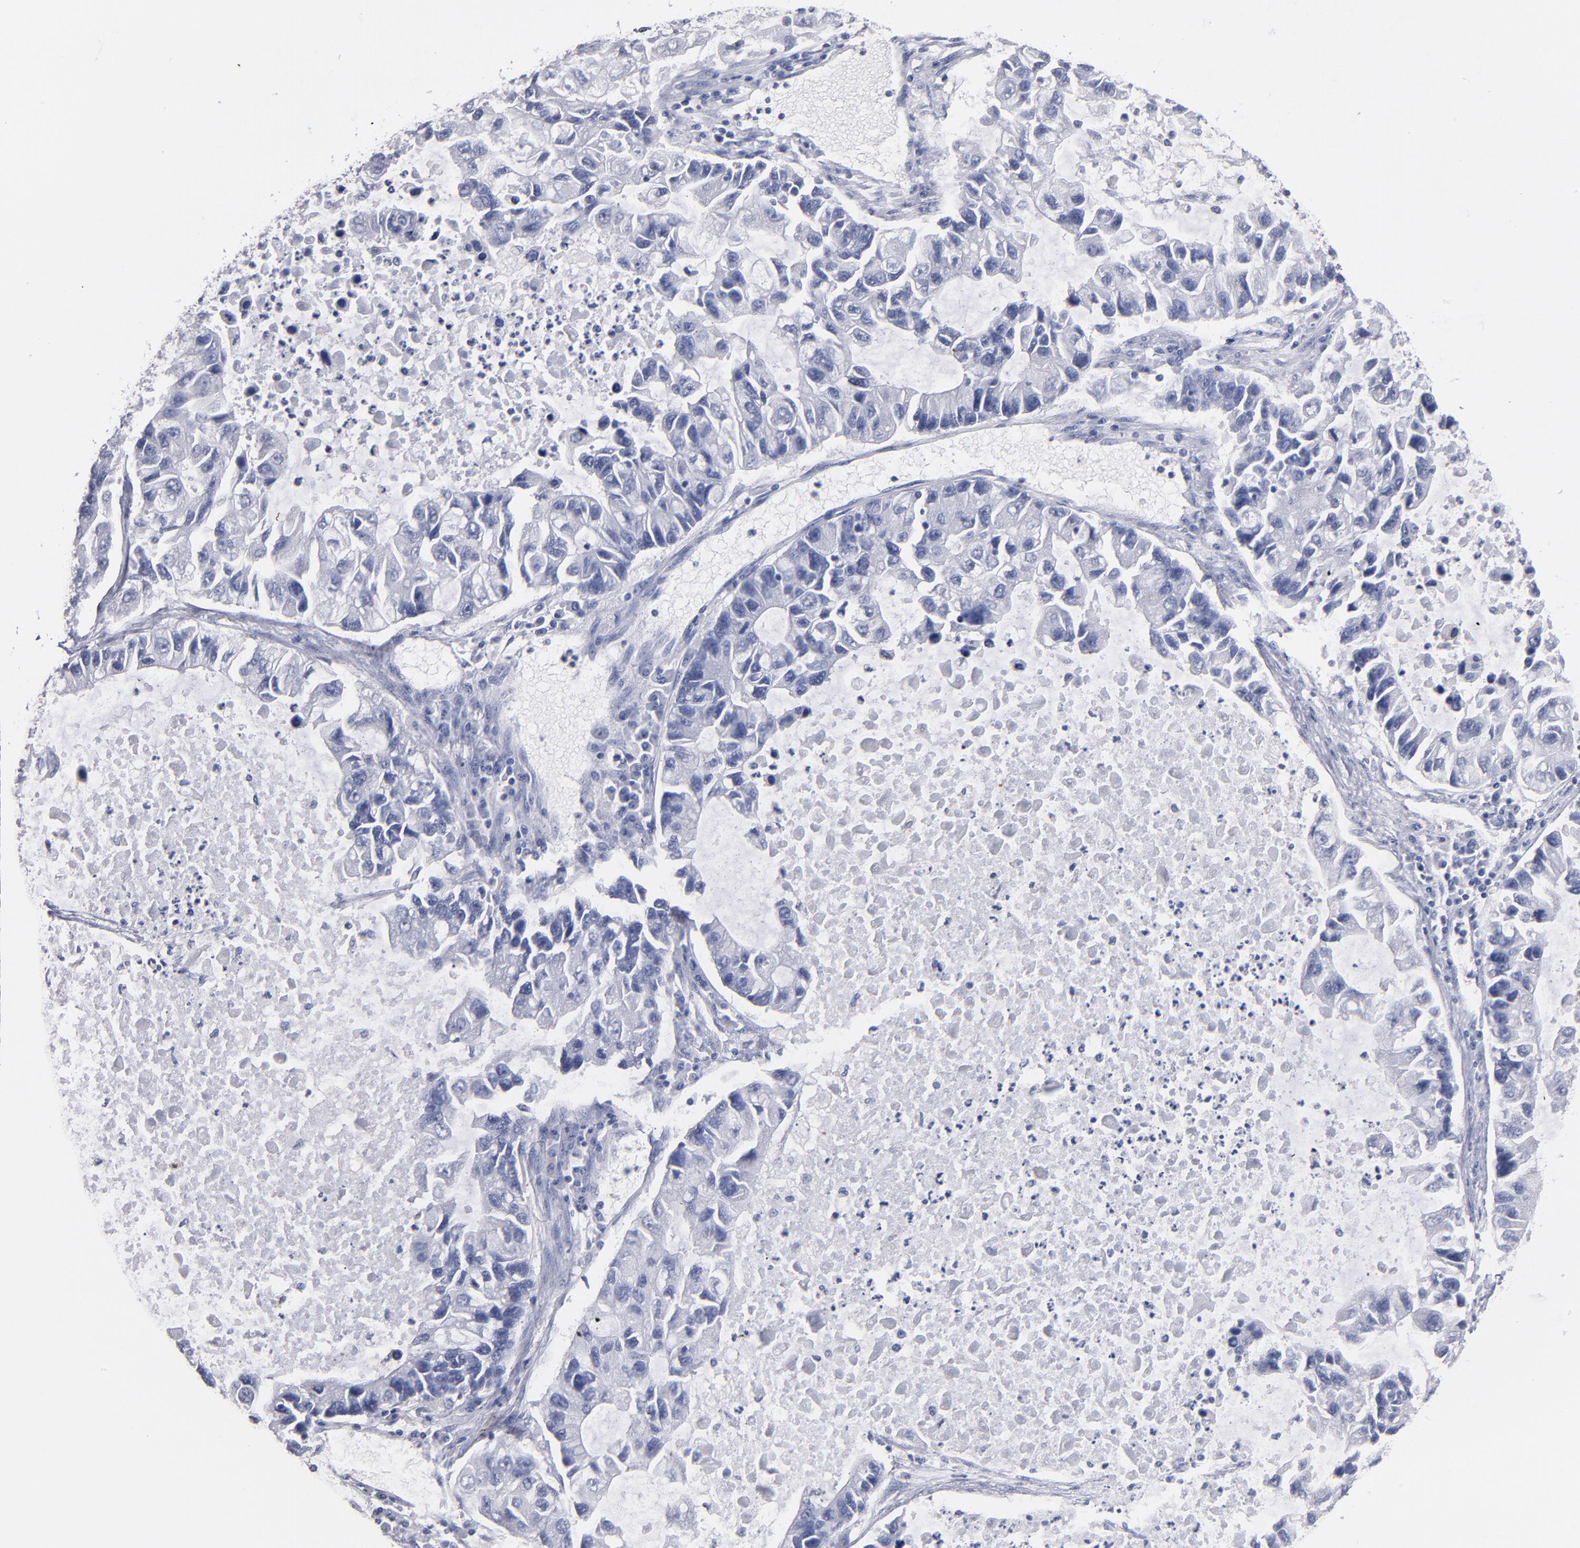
{"staining": {"intensity": "negative", "quantity": "none", "location": "none"}, "tissue": "lung cancer", "cell_type": "Tumor cells", "image_type": "cancer", "snomed": [{"axis": "morphology", "description": "Adenocarcinoma, NOS"}, {"axis": "topography", "description": "Lung"}], "caption": "The histopathology image exhibits no staining of tumor cells in lung cancer.", "gene": "RAF1", "patient": {"sex": "female", "age": 51}}